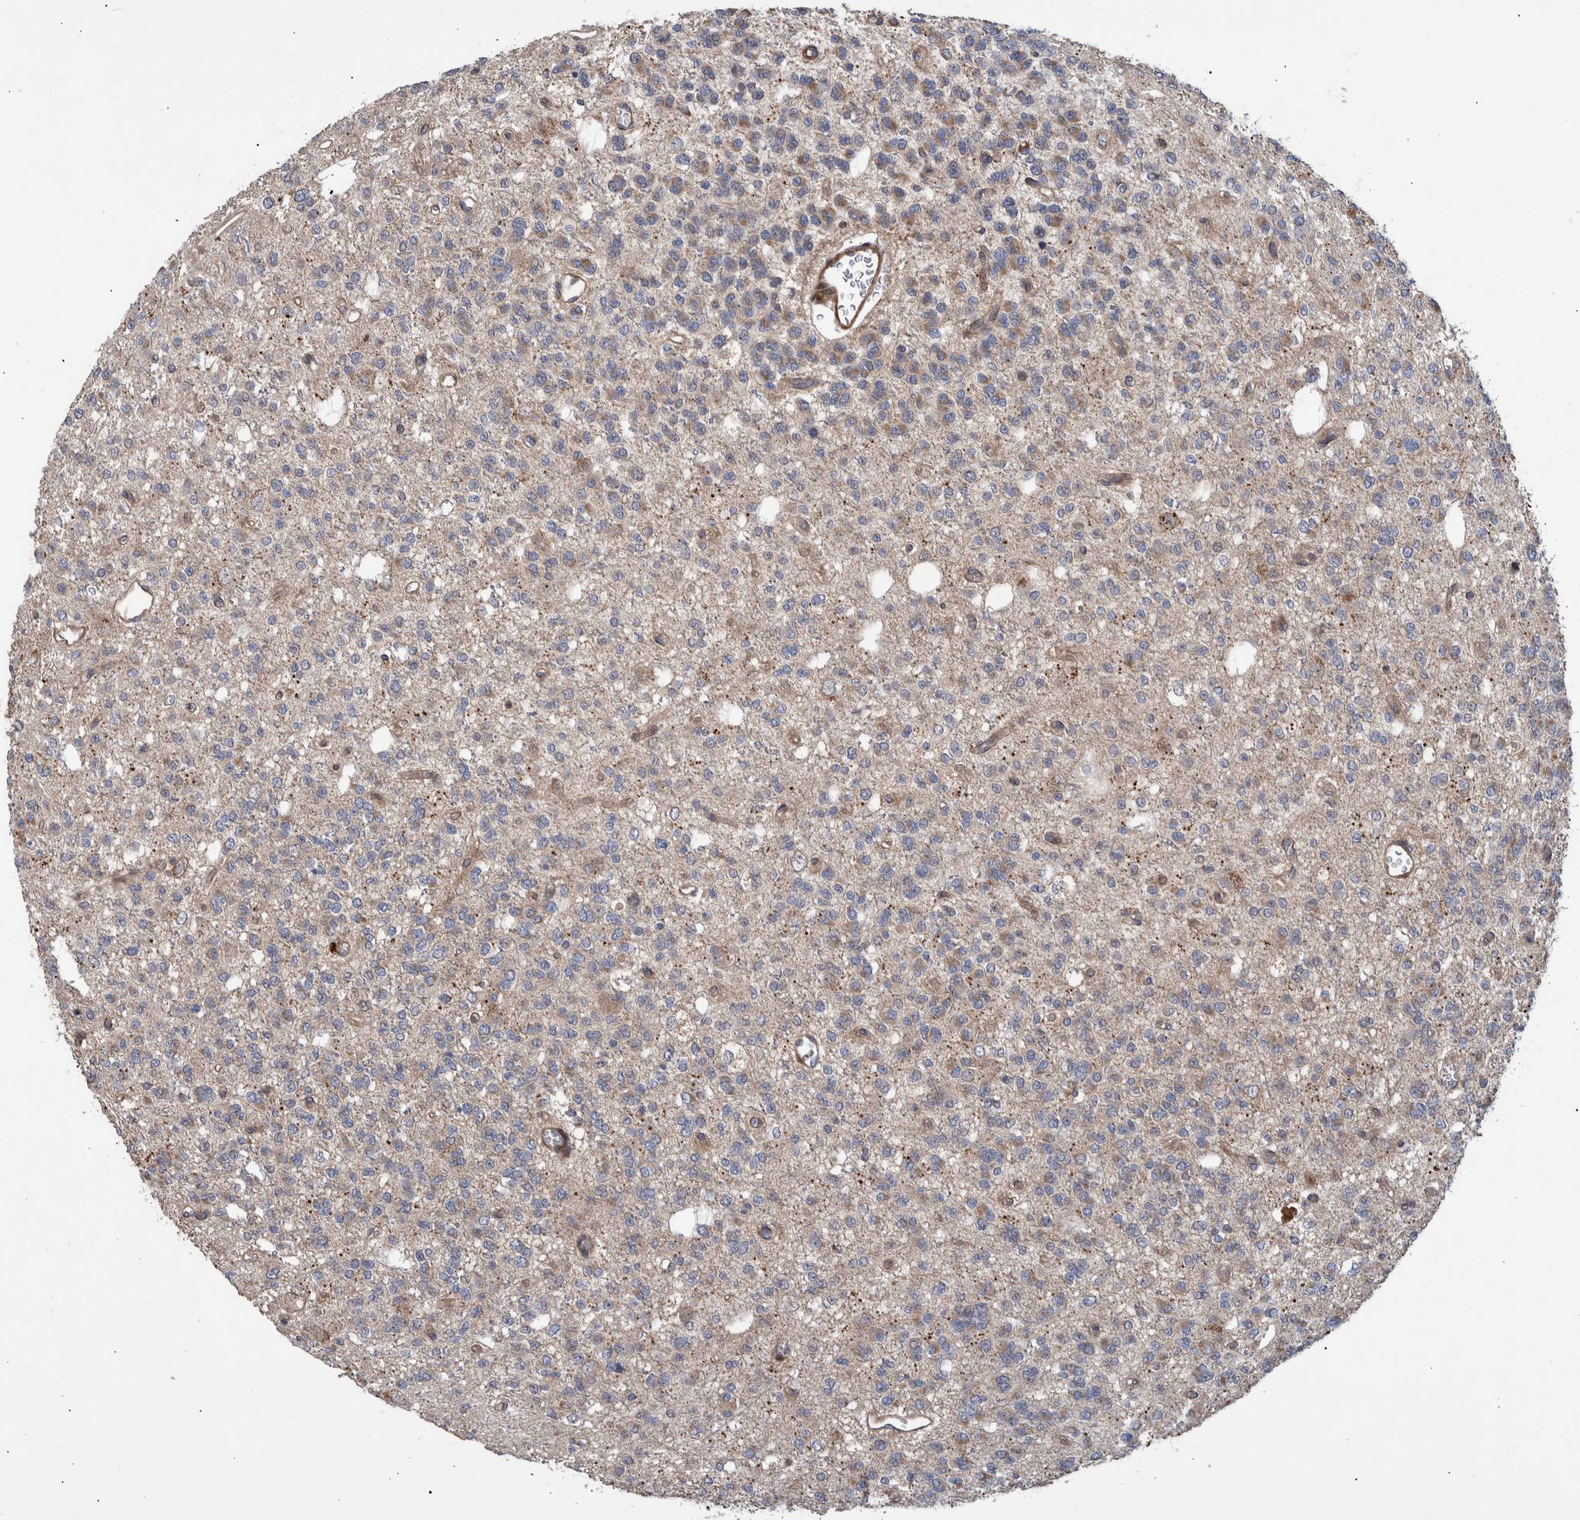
{"staining": {"intensity": "weak", "quantity": "25%-75%", "location": "cytoplasmic/membranous"}, "tissue": "glioma", "cell_type": "Tumor cells", "image_type": "cancer", "snomed": [{"axis": "morphology", "description": "Glioma, malignant, Low grade"}, {"axis": "topography", "description": "Brain"}], "caption": "Tumor cells show low levels of weak cytoplasmic/membranous staining in approximately 25%-75% of cells in glioma.", "gene": "B3GNTL1", "patient": {"sex": "male", "age": 38}}